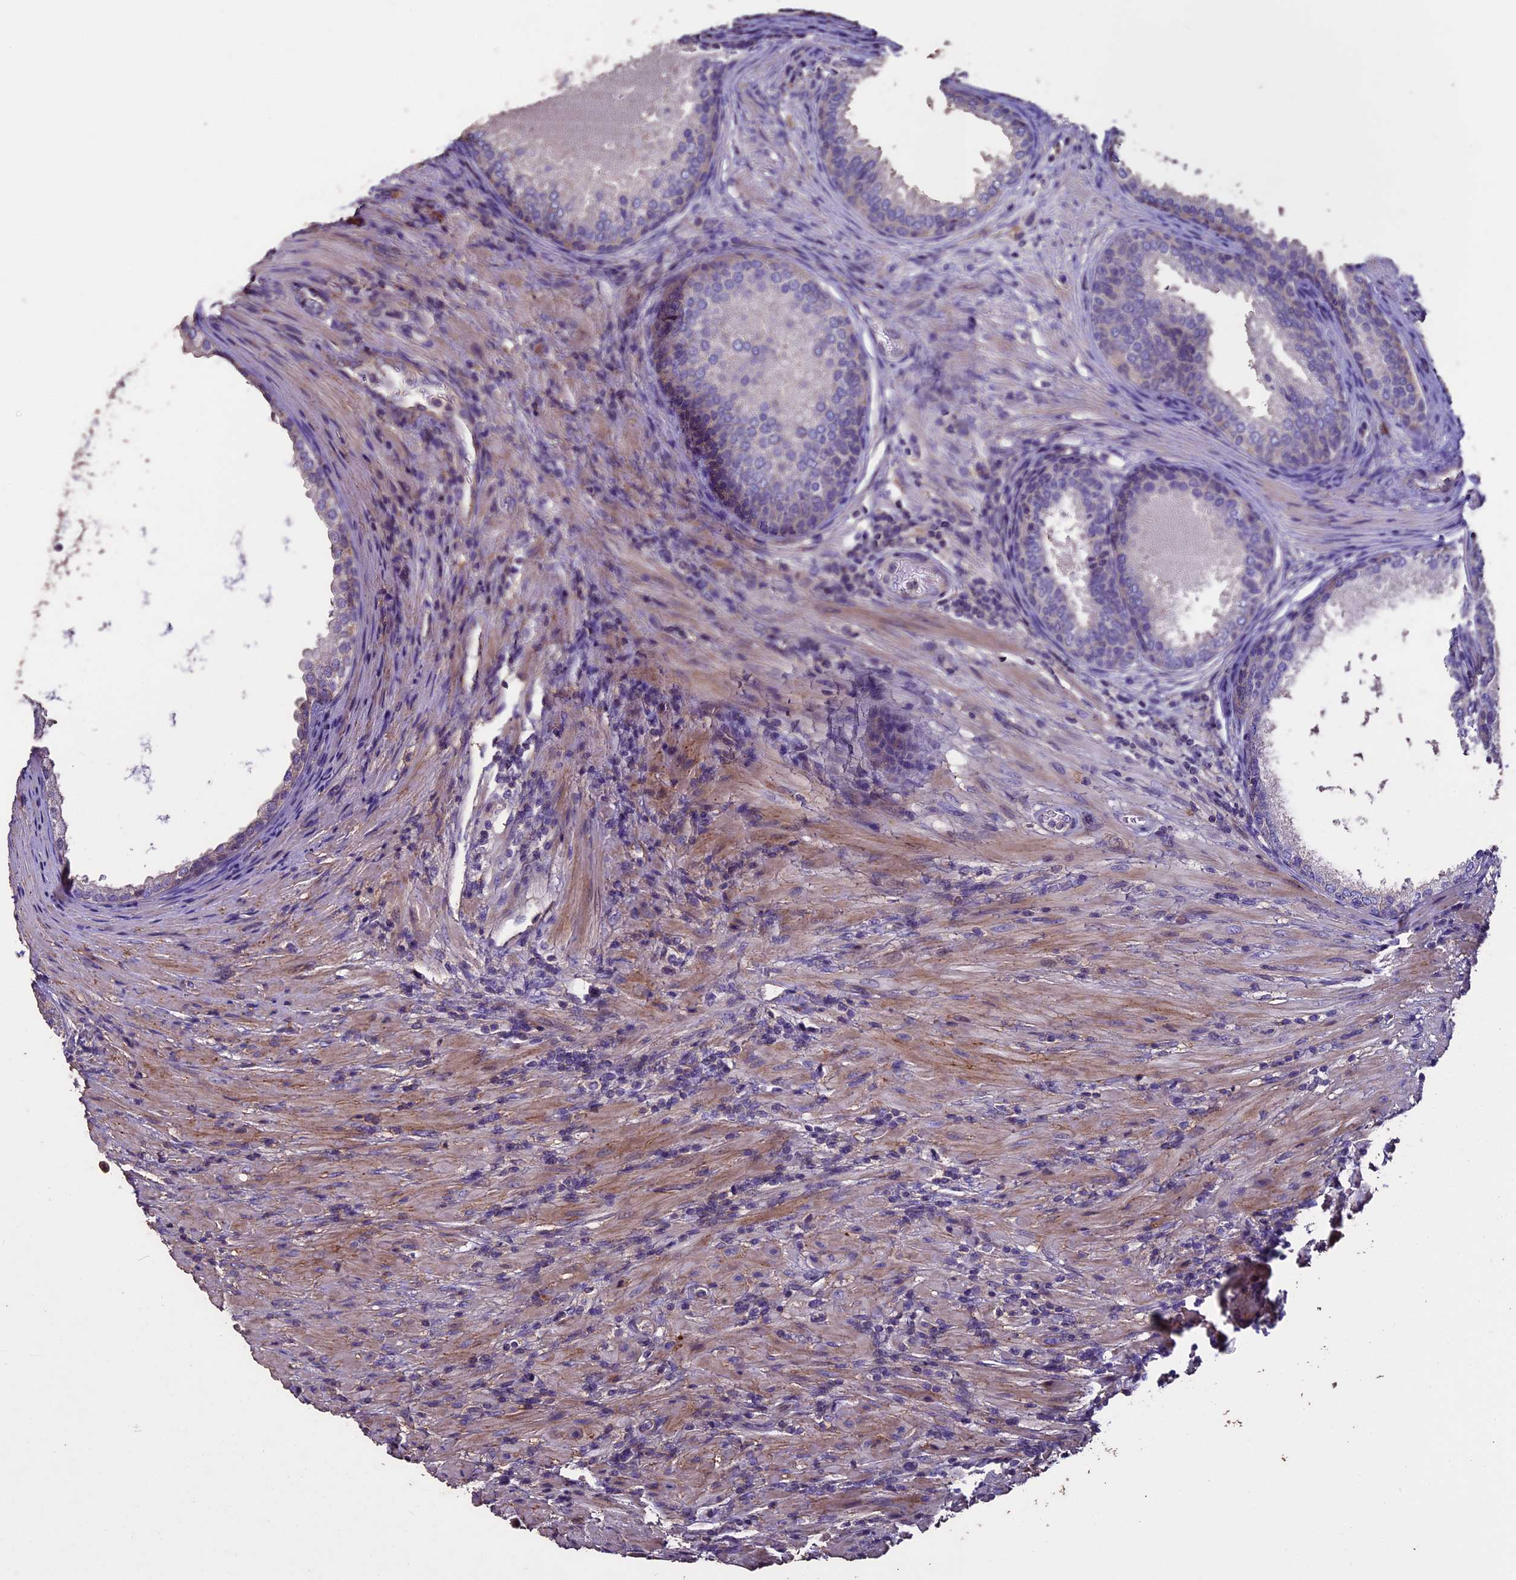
{"staining": {"intensity": "weak", "quantity": "<25%", "location": "cytoplasmic/membranous"}, "tissue": "prostate", "cell_type": "Glandular cells", "image_type": "normal", "snomed": [{"axis": "morphology", "description": "Normal tissue, NOS"}, {"axis": "topography", "description": "Prostate"}], "caption": "This histopathology image is of unremarkable prostate stained with IHC to label a protein in brown with the nuclei are counter-stained blue. There is no expression in glandular cells. (DAB (3,3'-diaminobenzidine) IHC with hematoxylin counter stain).", "gene": "USB1", "patient": {"sex": "male", "age": 76}}